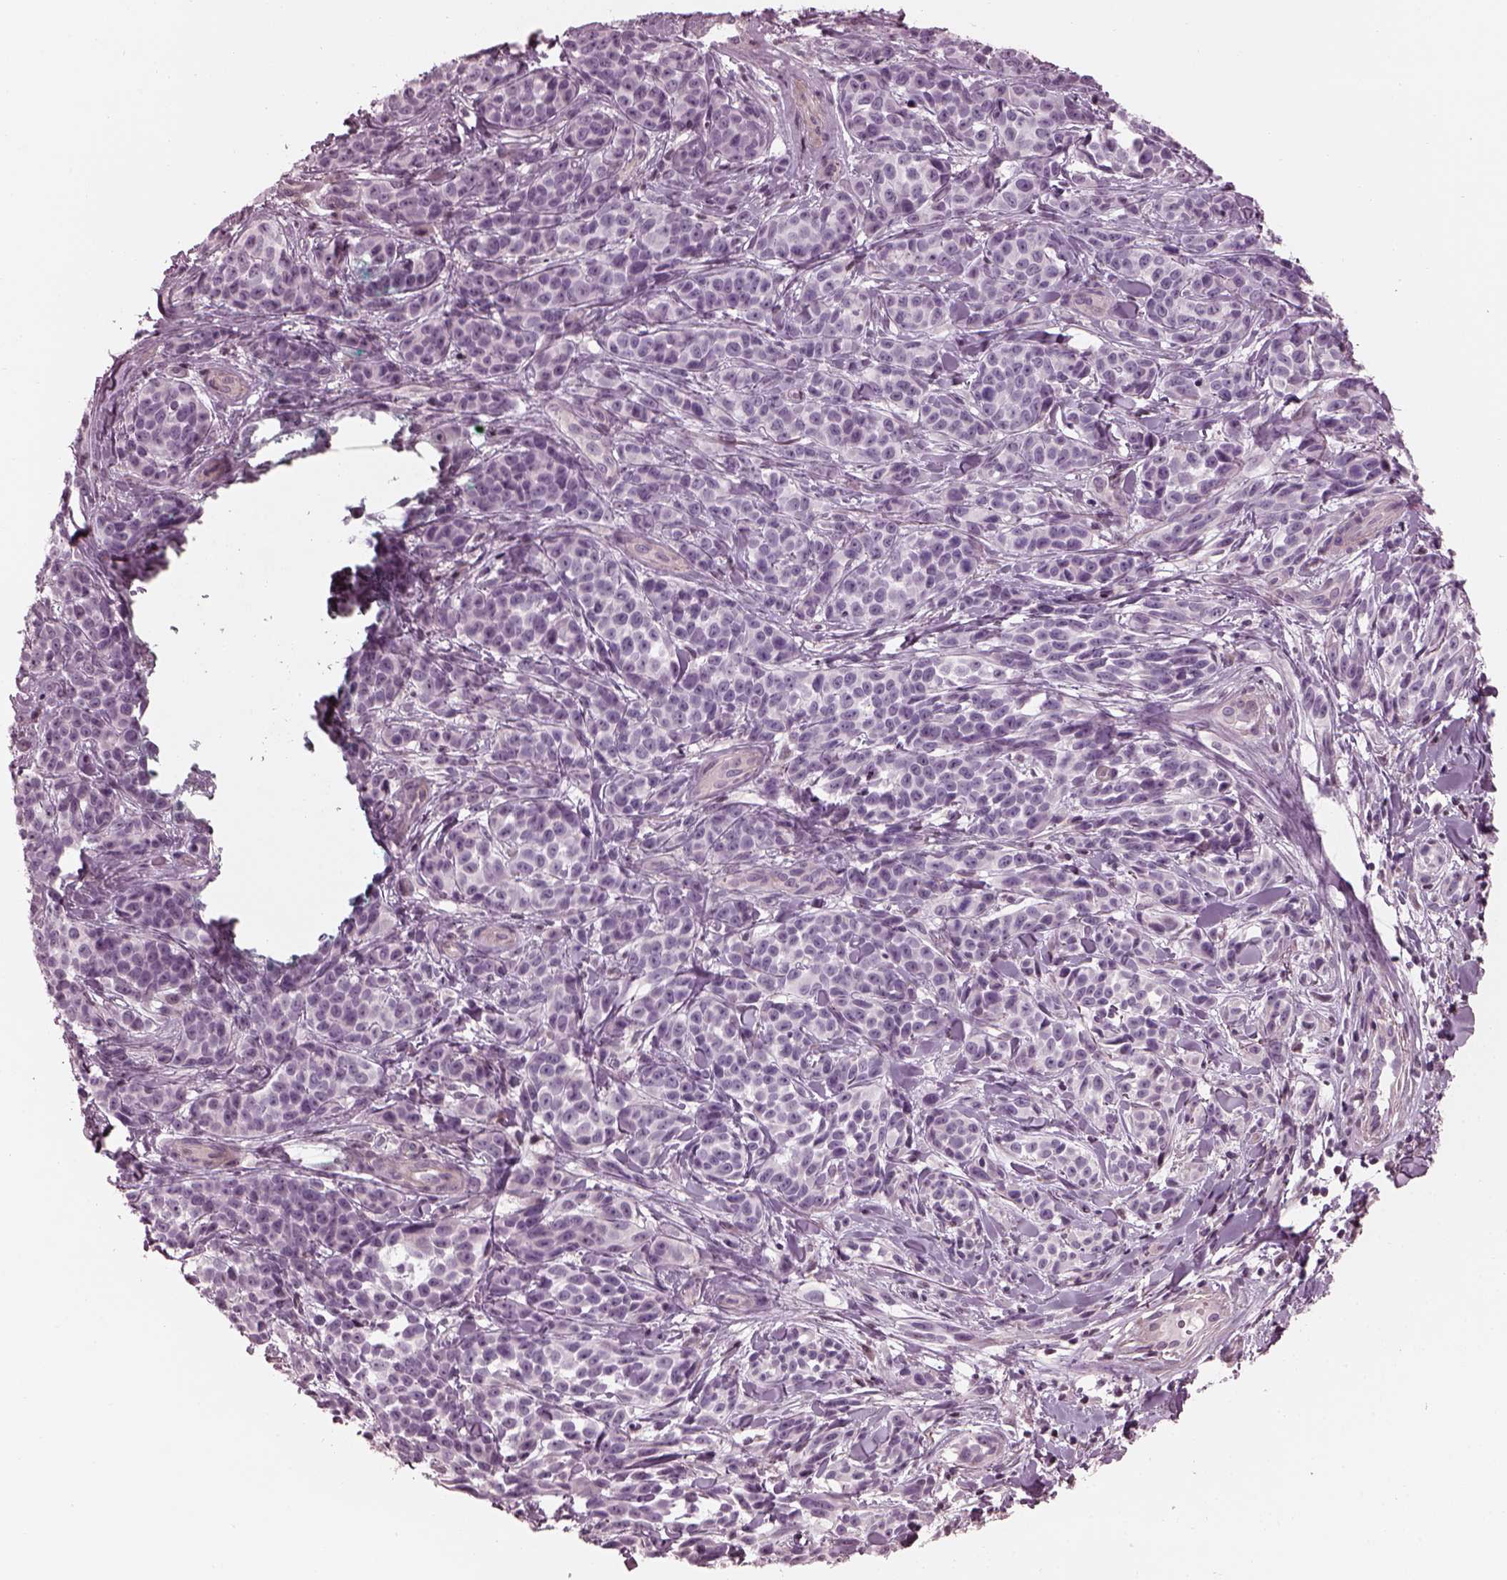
{"staining": {"intensity": "negative", "quantity": "none", "location": "none"}, "tissue": "melanoma", "cell_type": "Tumor cells", "image_type": "cancer", "snomed": [{"axis": "morphology", "description": "Malignant melanoma, NOS"}, {"axis": "topography", "description": "Skin"}], "caption": "Immunohistochemistry of malignant melanoma exhibits no positivity in tumor cells.", "gene": "BFSP1", "patient": {"sex": "female", "age": 88}}